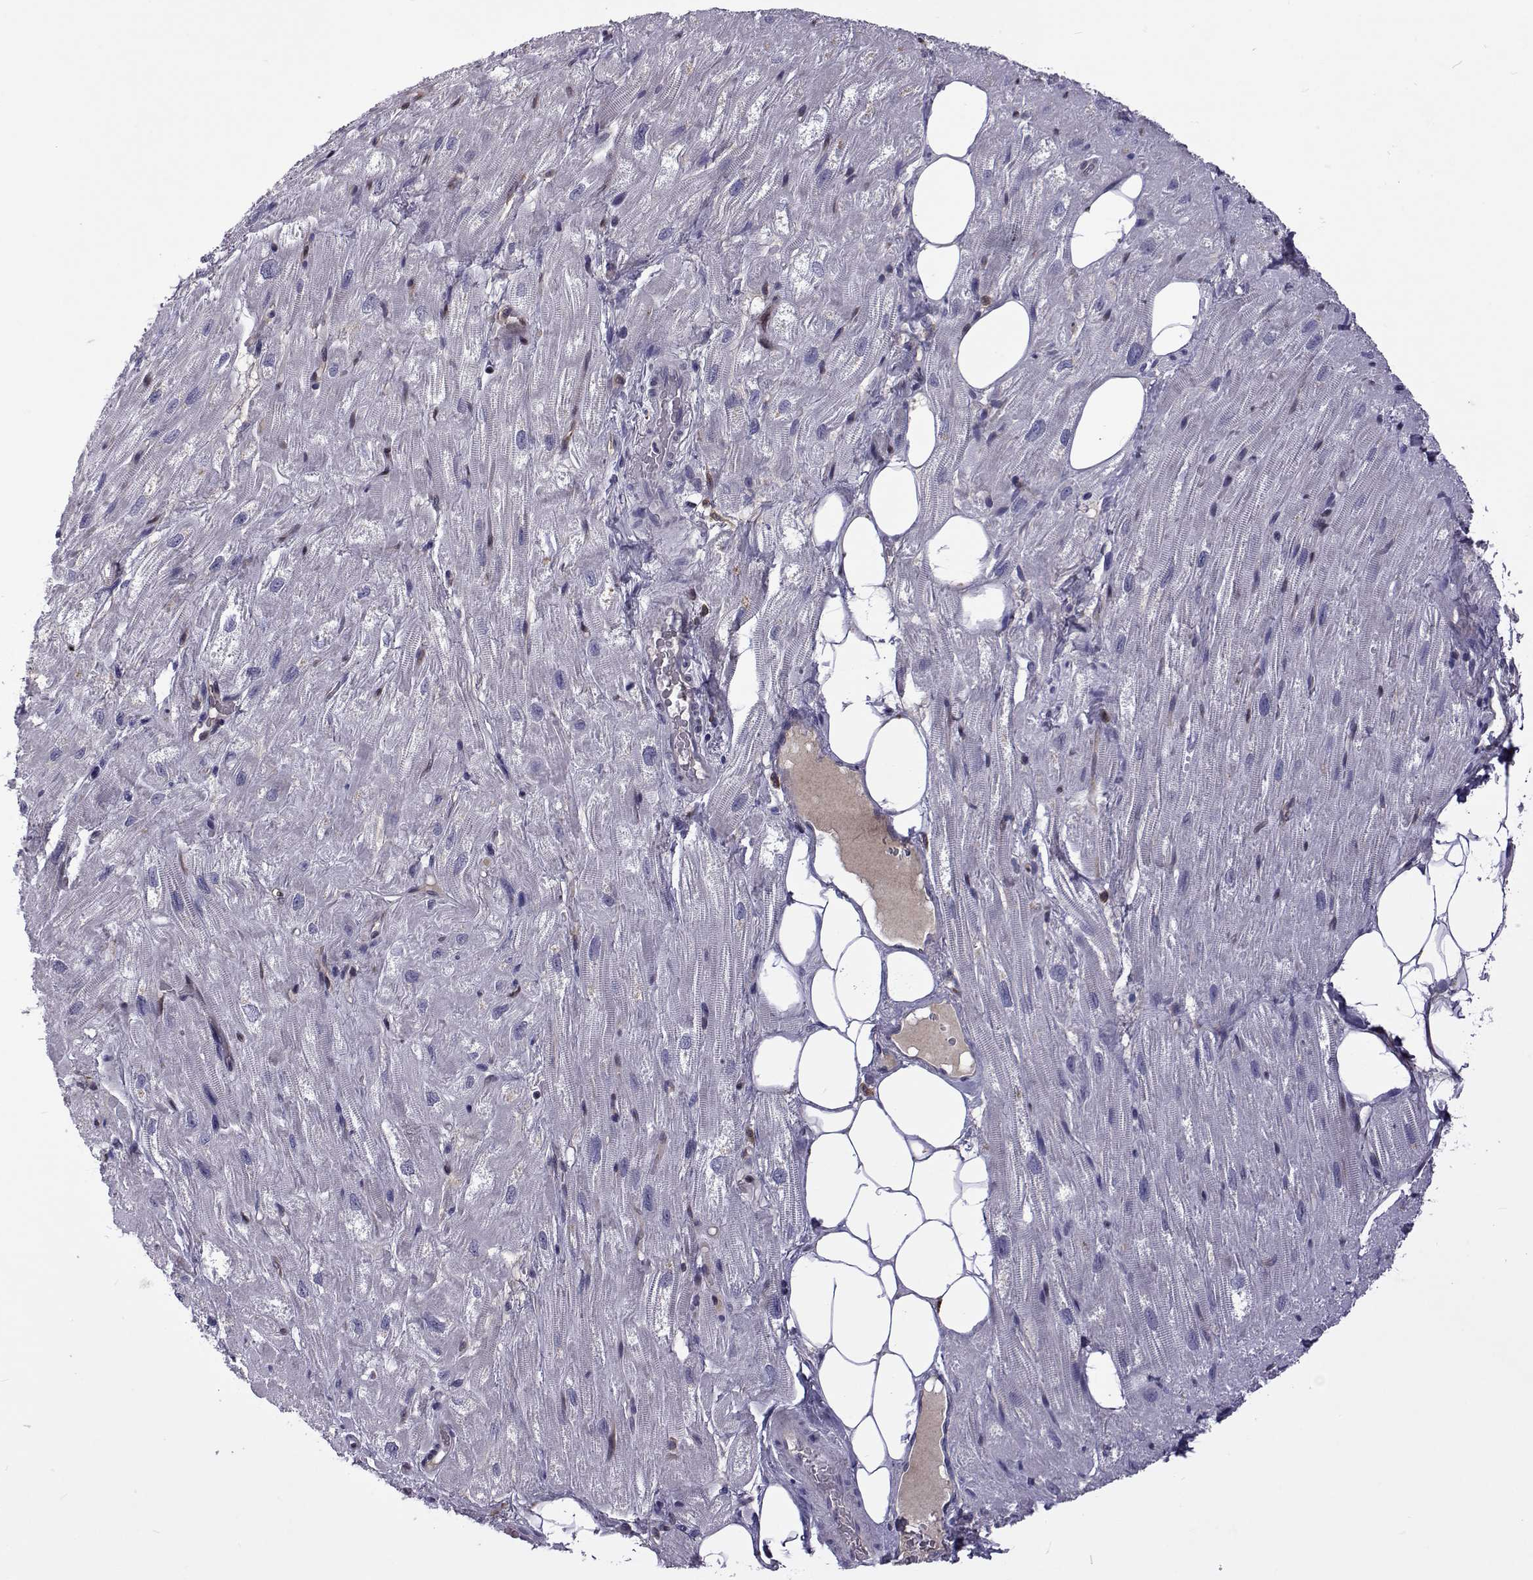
{"staining": {"intensity": "negative", "quantity": "none", "location": "none"}, "tissue": "heart muscle", "cell_type": "Cardiomyocytes", "image_type": "normal", "snomed": [{"axis": "morphology", "description": "Normal tissue, NOS"}, {"axis": "topography", "description": "Heart"}], "caption": "This is a micrograph of IHC staining of normal heart muscle, which shows no expression in cardiomyocytes. Brightfield microscopy of immunohistochemistry stained with DAB (brown) and hematoxylin (blue), captured at high magnification.", "gene": "TCF15", "patient": {"sex": "female", "age": 69}}